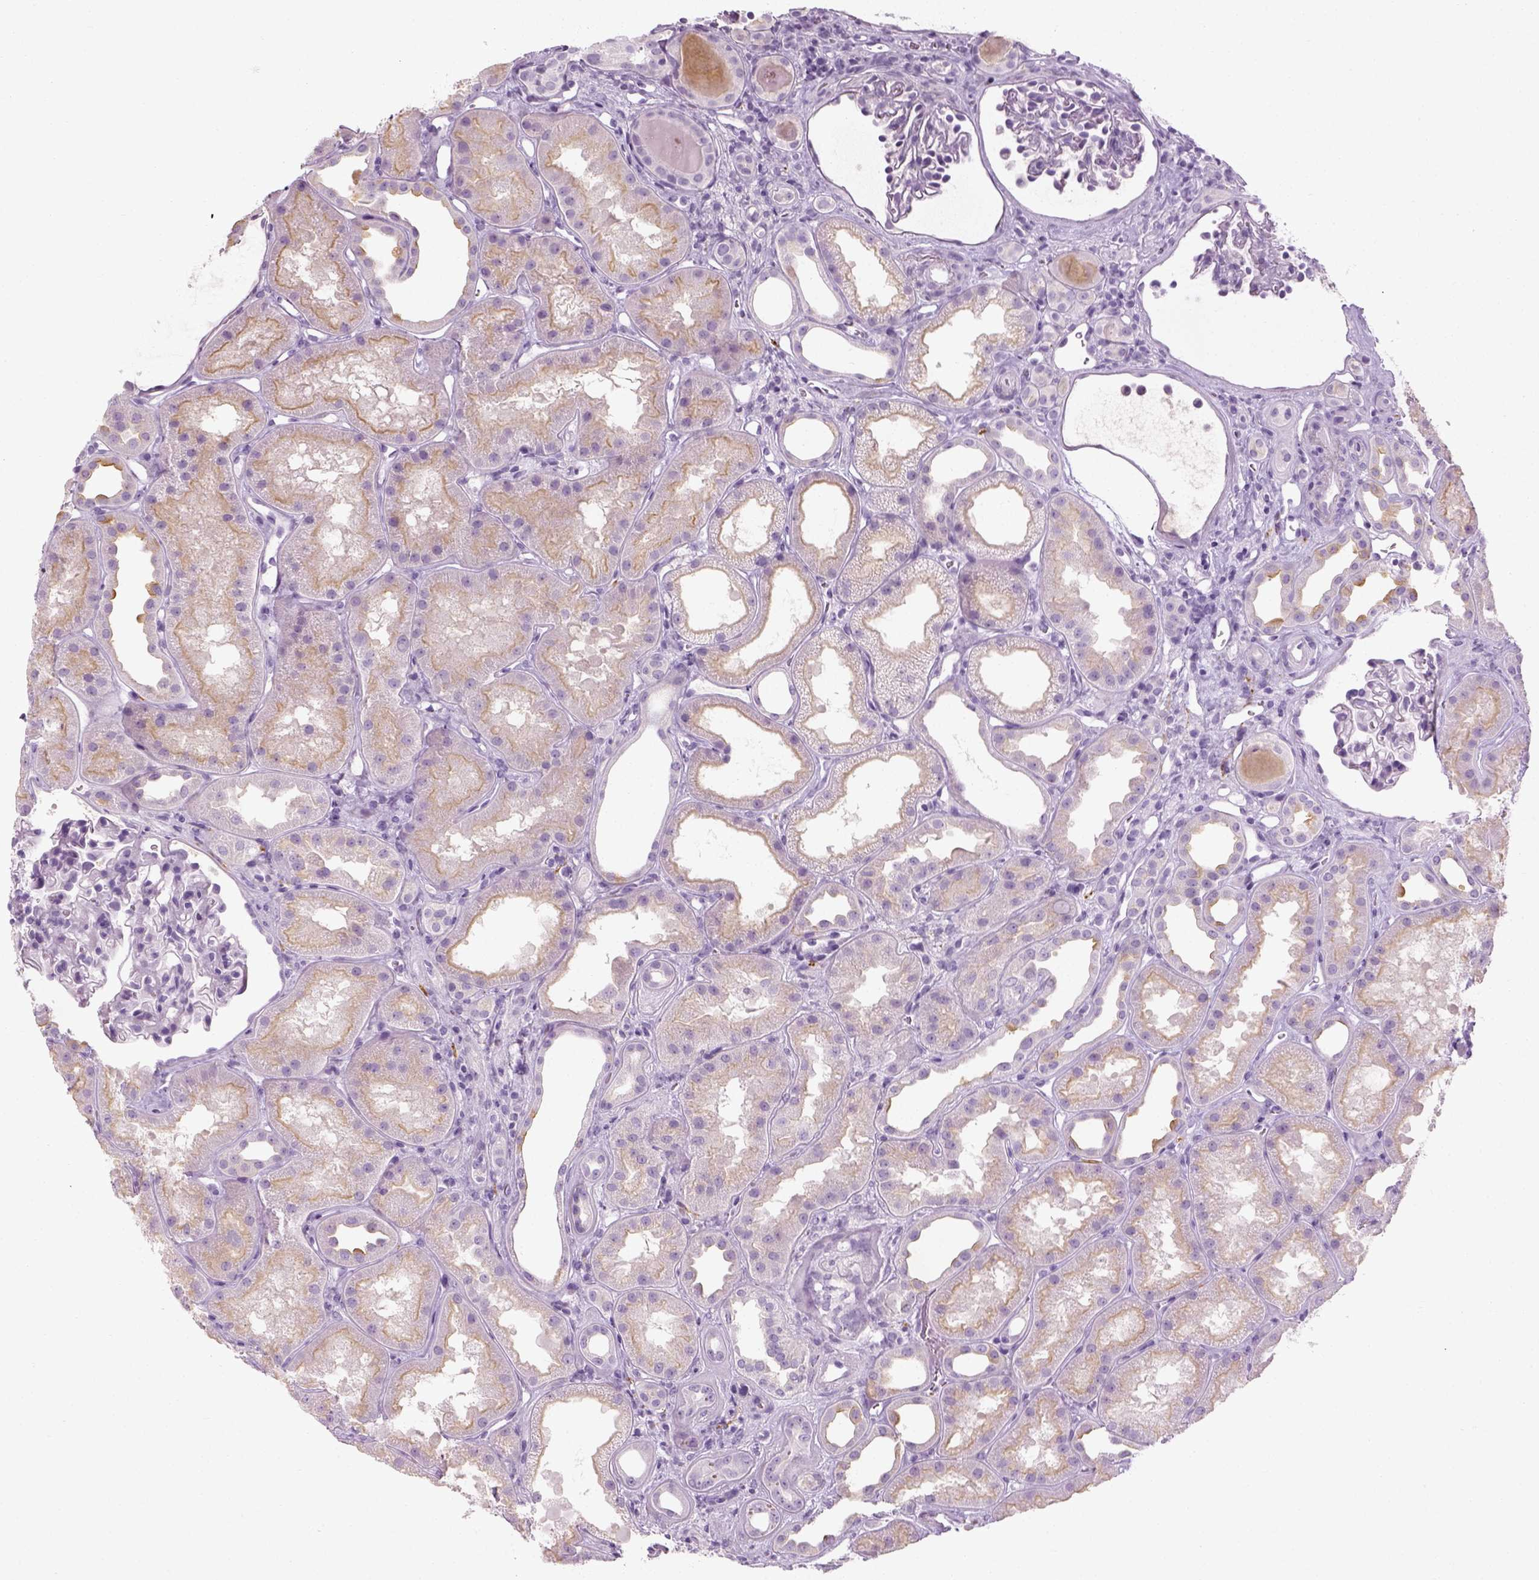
{"staining": {"intensity": "negative", "quantity": "none", "location": "none"}, "tissue": "kidney", "cell_type": "Cells in glomeruli", "image_type": "normal", "snomed": [{"axis": "morphology", "description": "Normal tissue, NOS"}, {"axis": "topography", "description": "Kidney"}], "caption": "Image shows no protein staining in cells in glomeruli of normal kidney. Brightfield microscopy of IHC stained with DAB (3,3'-diaminobenzidine) (brown) and hematoxylin (blue), captured at high magnification.", "gene": "TH", "patient": {"sex": "male", "age": 61}}